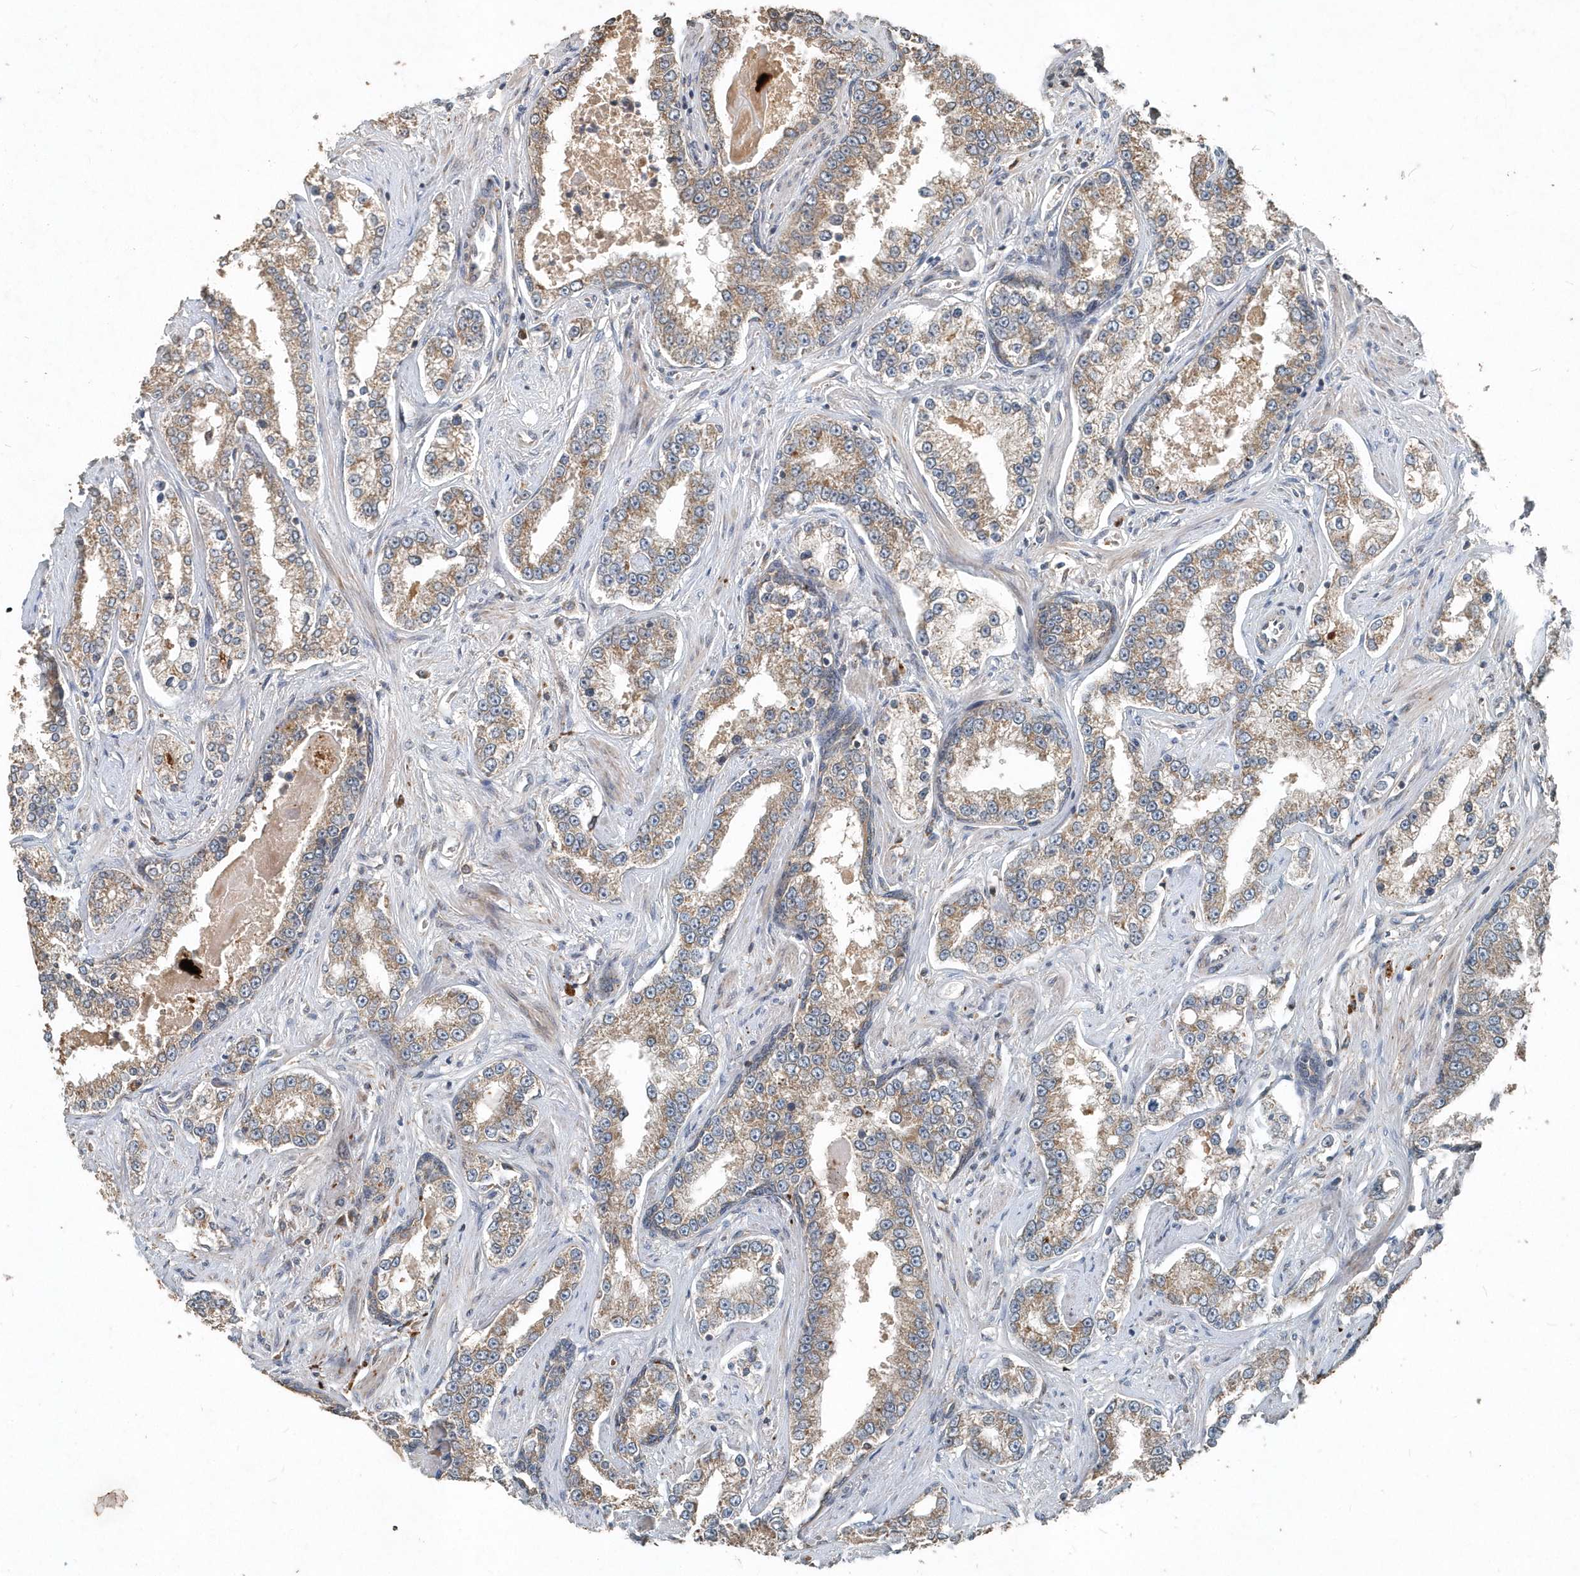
{"staining": {"intensity": "weak", "quantity": ">75%", "location": "cytoplasmic/membranous"}, "tissue": "prostate cancer", "cell_type": "Tumor cells", "image_type": "cancer", "snomed": [{"axis": "morphology", "description": "Normal tissue, NOS"}, {"axis": "morphology", "description": "Adenocarcinoma, High grade"}, {"axis": "topography", "description": "Prostate"}], "caption": "This histopathology image shows IHC staining of adenocarcinoma (high-grade) (prostate), with low weak cytoplasmic/membranous expression in about >75% of tumor cells.", "gene": "SCFD2", "patient": {"sex": "male", "age": 83}}